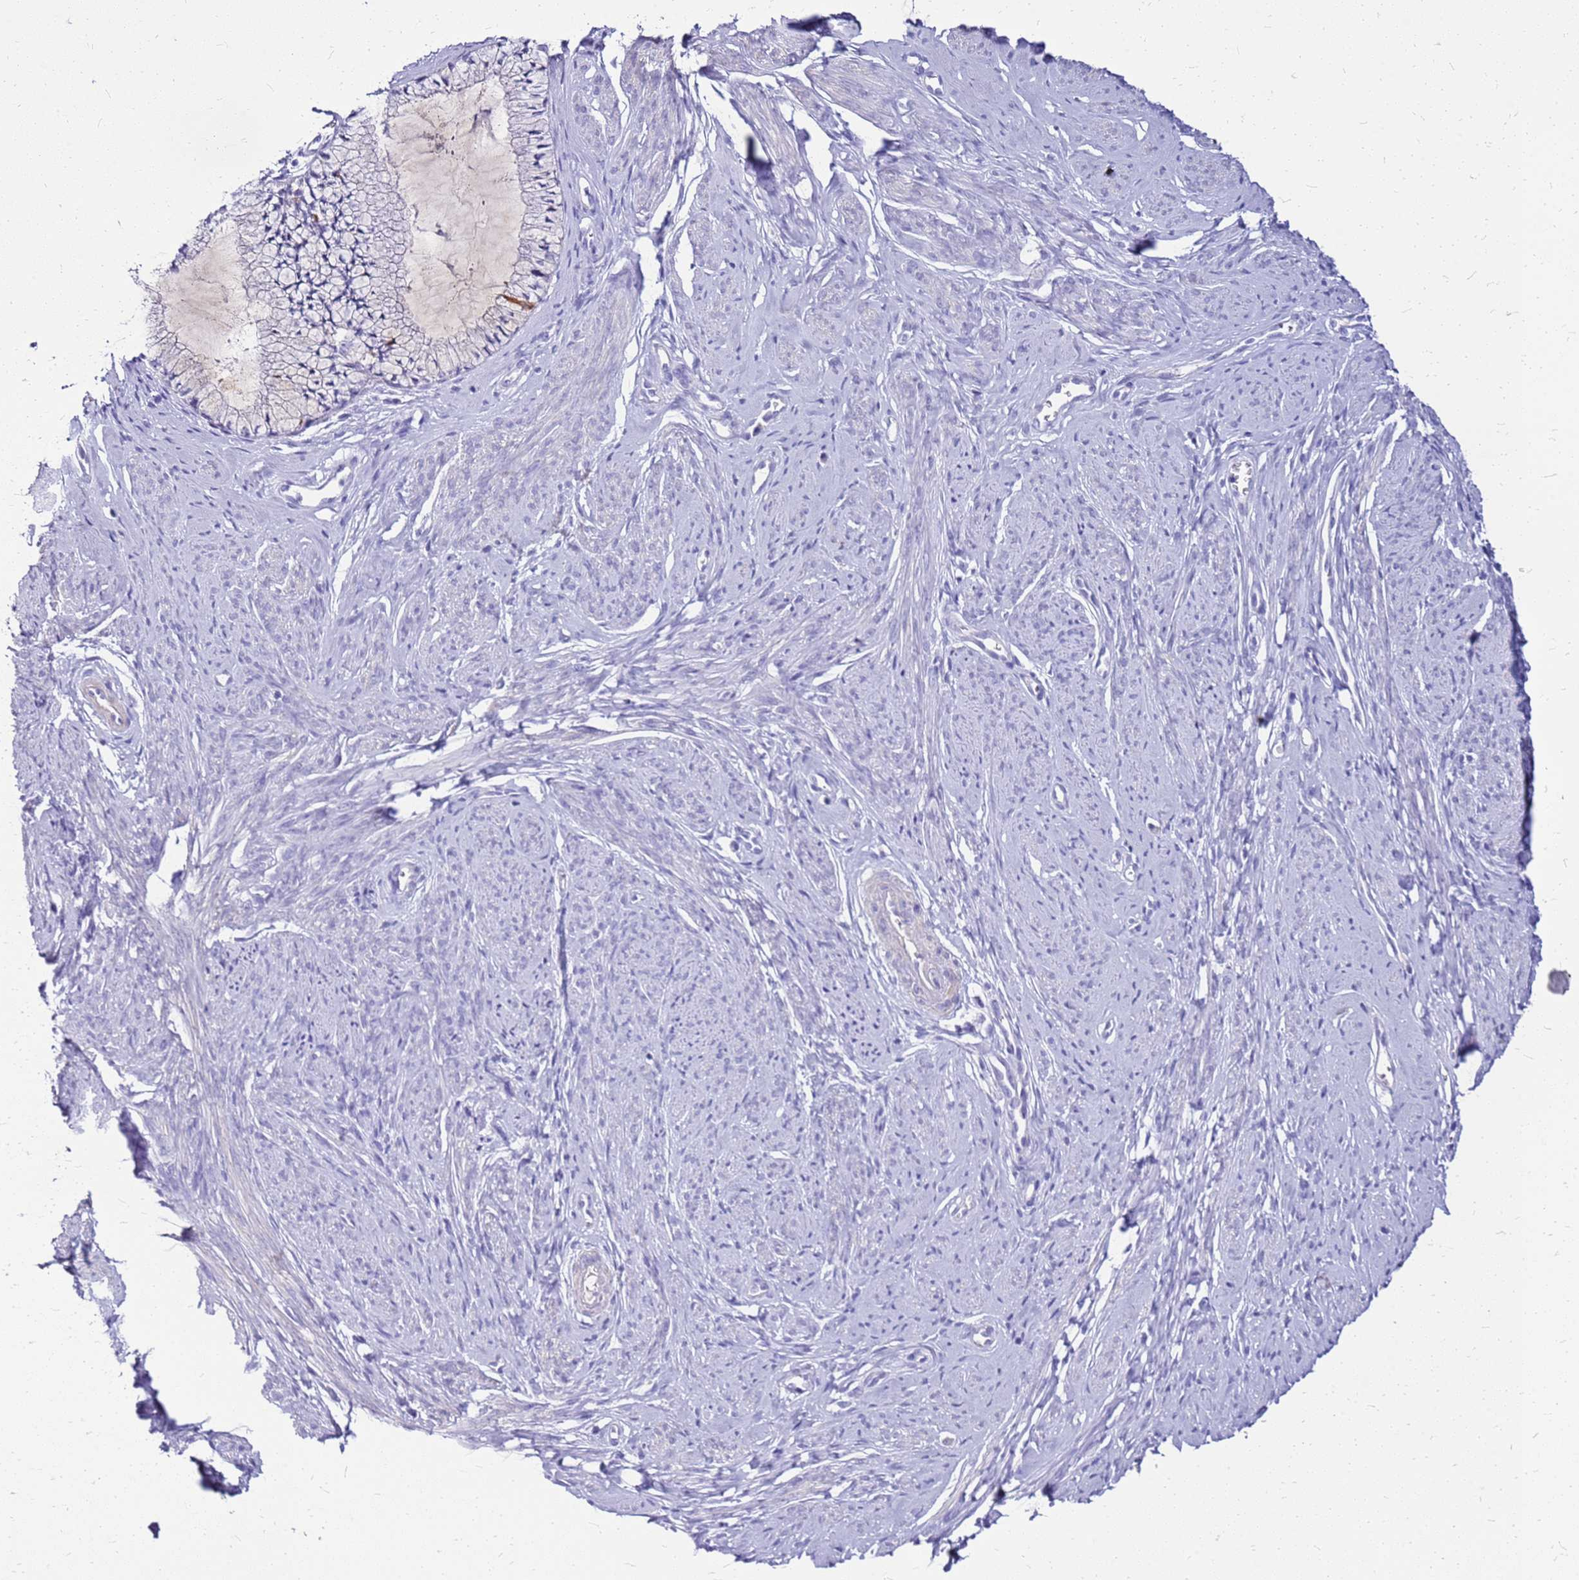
{"staining": {"intensity": "strong", "quantity": "25%-75%", "location": "cytoplasmic/membranous"}, "tissue": "cervix", "cell_type": "Glandular cells", "image_type": "normal", "snomed": [{"axis": "morphology", "description": "Normal tissue, NOS"}, {"axis": "topography", "description": "Cervix"}], "caption": "A high amount of strong cytoplasmic/membranous positivity is identified in approximately 25%-75% of glandular cells in benign cervix.", "gene": "DCDC2B", "patient": {"sex": "female", "age": 42}}